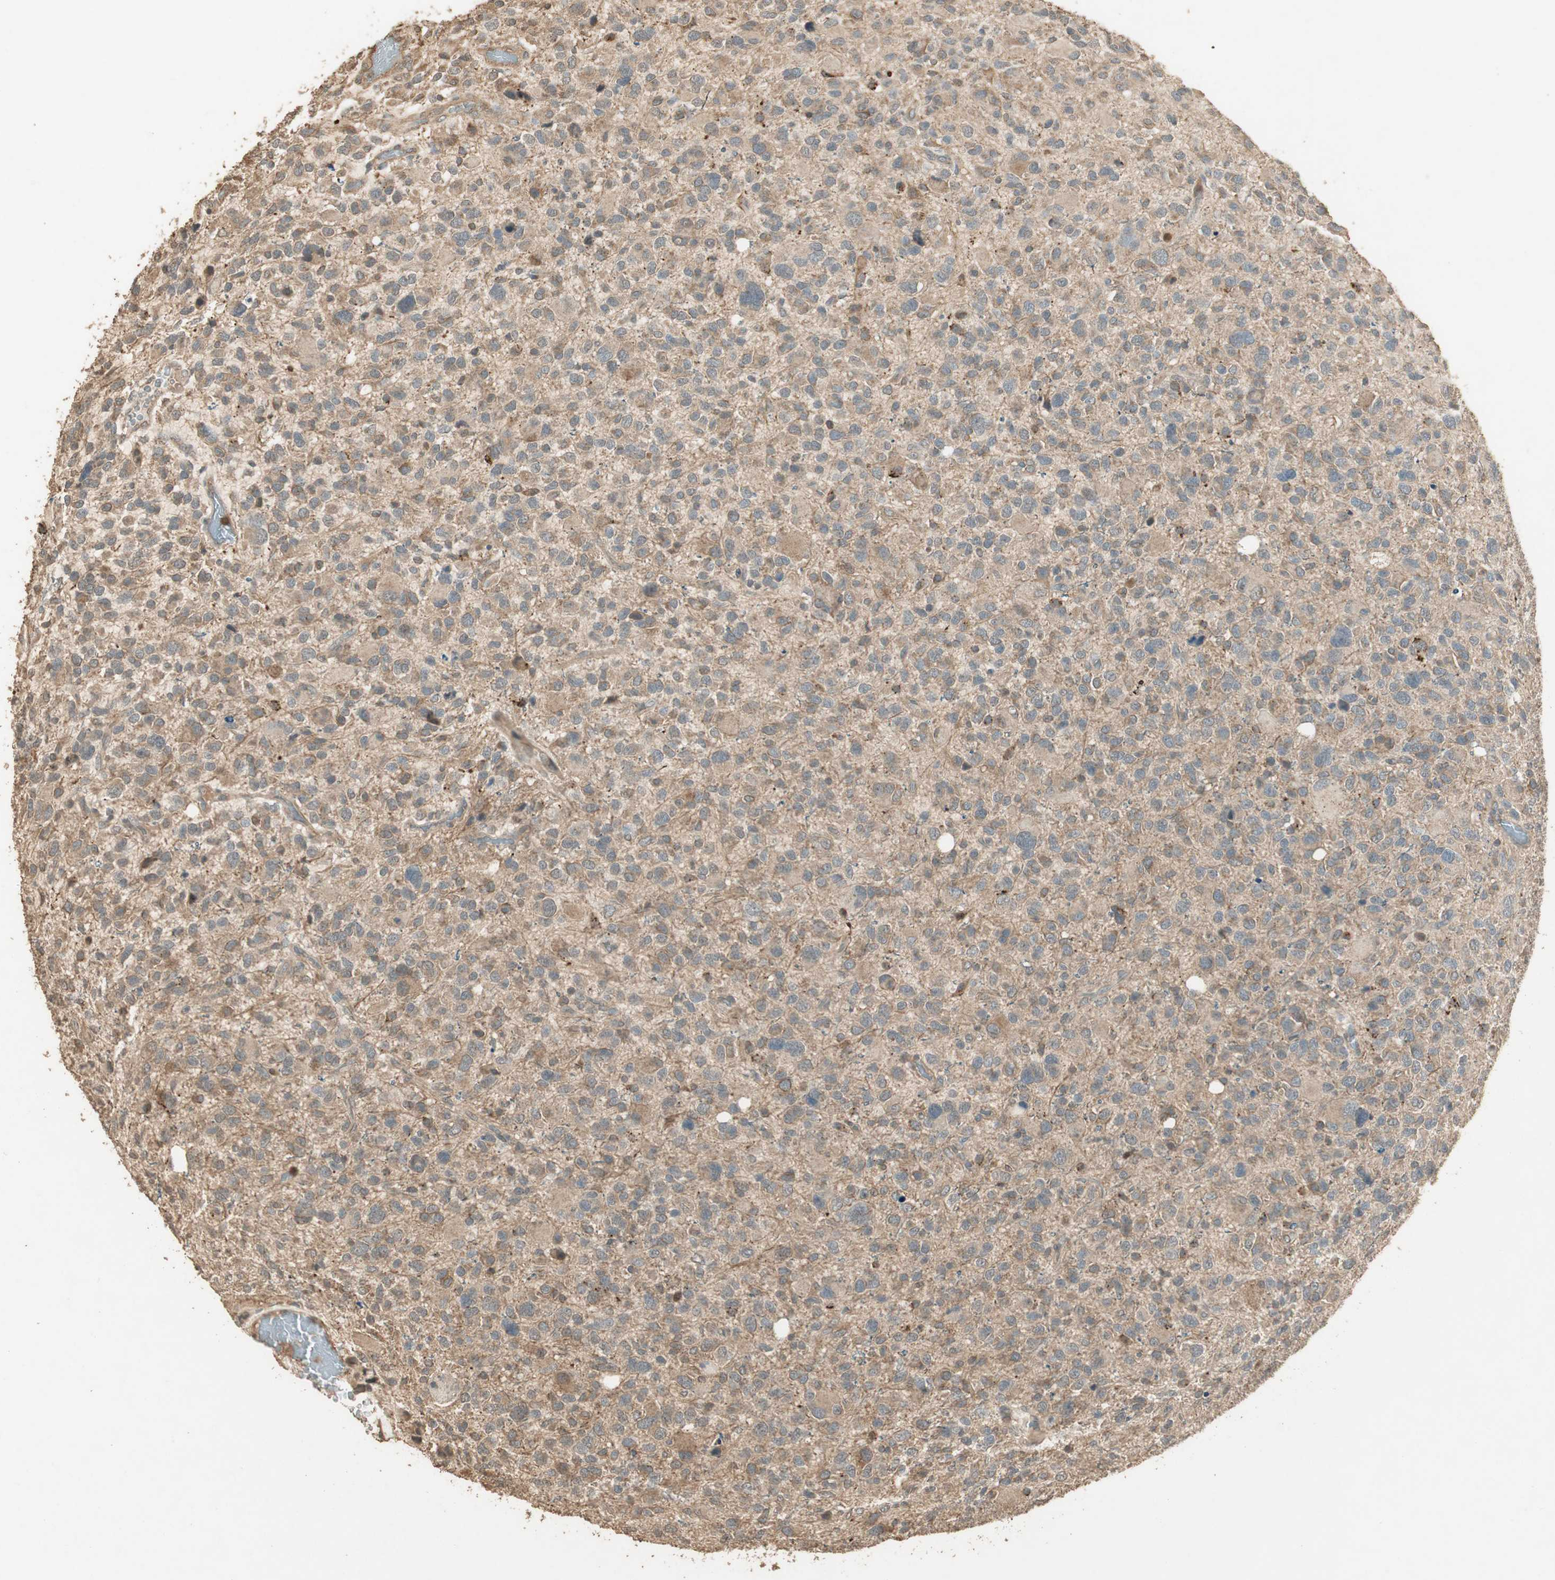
{"staining": {"intensity": "moderate", "quantity": "25%-75%", "location": "cytoplasmic/membranous"}, "tissue": "glioma", "cell_type": "Tumor cells", "image_type": "cancer", "snomed": [{"axis": "morphology", "description": "Glioma, malignant, High grade"}, {"axis": "topography", "description": "Brain"}], "caption": "Immunohistochemical staining of malignant high-grade glioma displays medium levels of moderate cytoplasmic/membranous expression in approximately 25%-75% of tumor cells.", "gene": "USP2", "patient": {"sex": "male", "age": 48}}